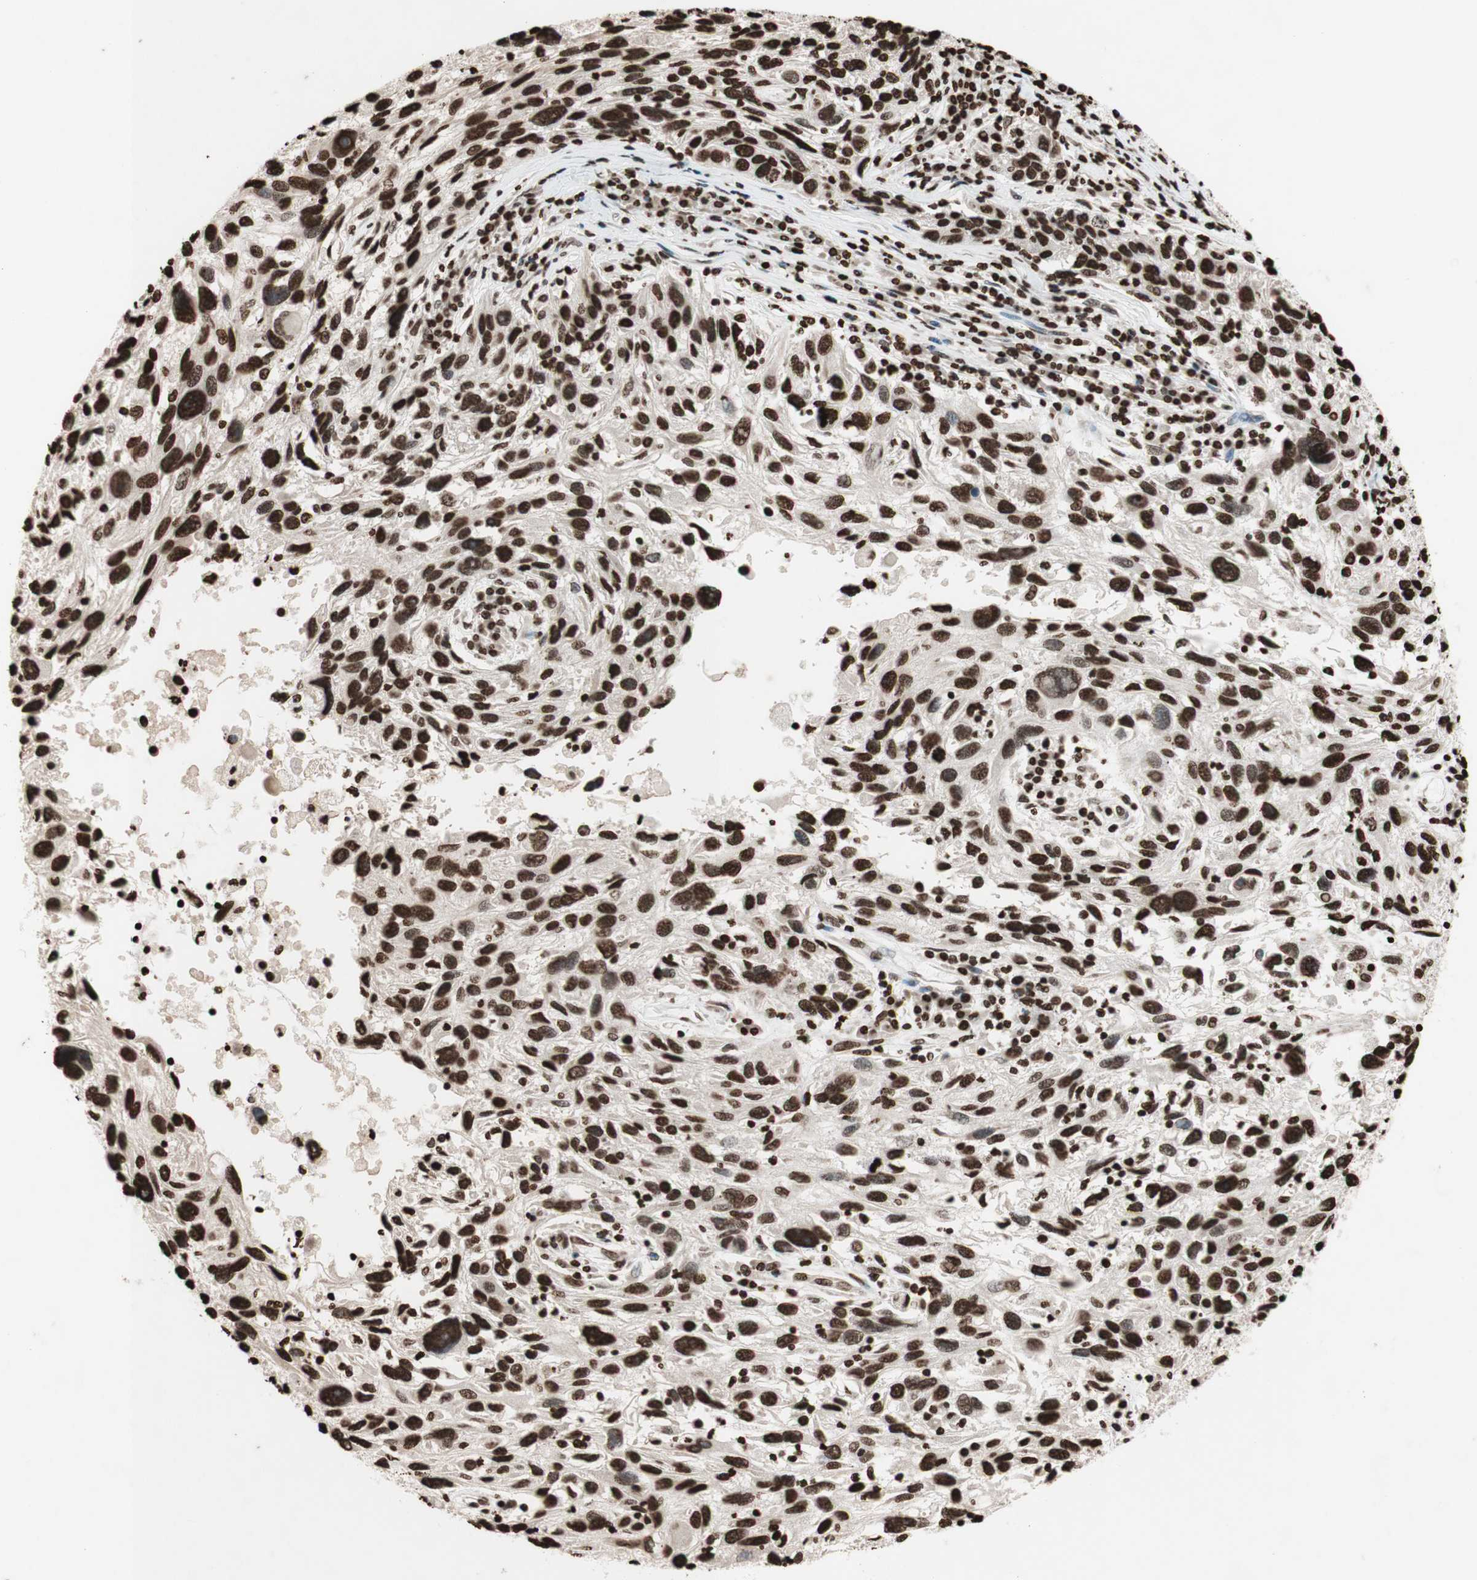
{"staining": {"intensity": "strong", "quantity": ">75%", "location": "nuclear"}, "tissue": "melanoma", "cell_type": "Tumor cells", "image_type": "cancer", "snomed": [{"axis": "morphology", "description": "Malignant melanoma, NOS"}, {"axis": "topography", "description": "Skin"}], "caption": "IHC image of melanoma stained for a protein (brown), which reveals high levels of strong nuclear expression in about >75% of tumor cells.", "gene": "NCOA3", "patient": {"sex": "male", "age": 53}}